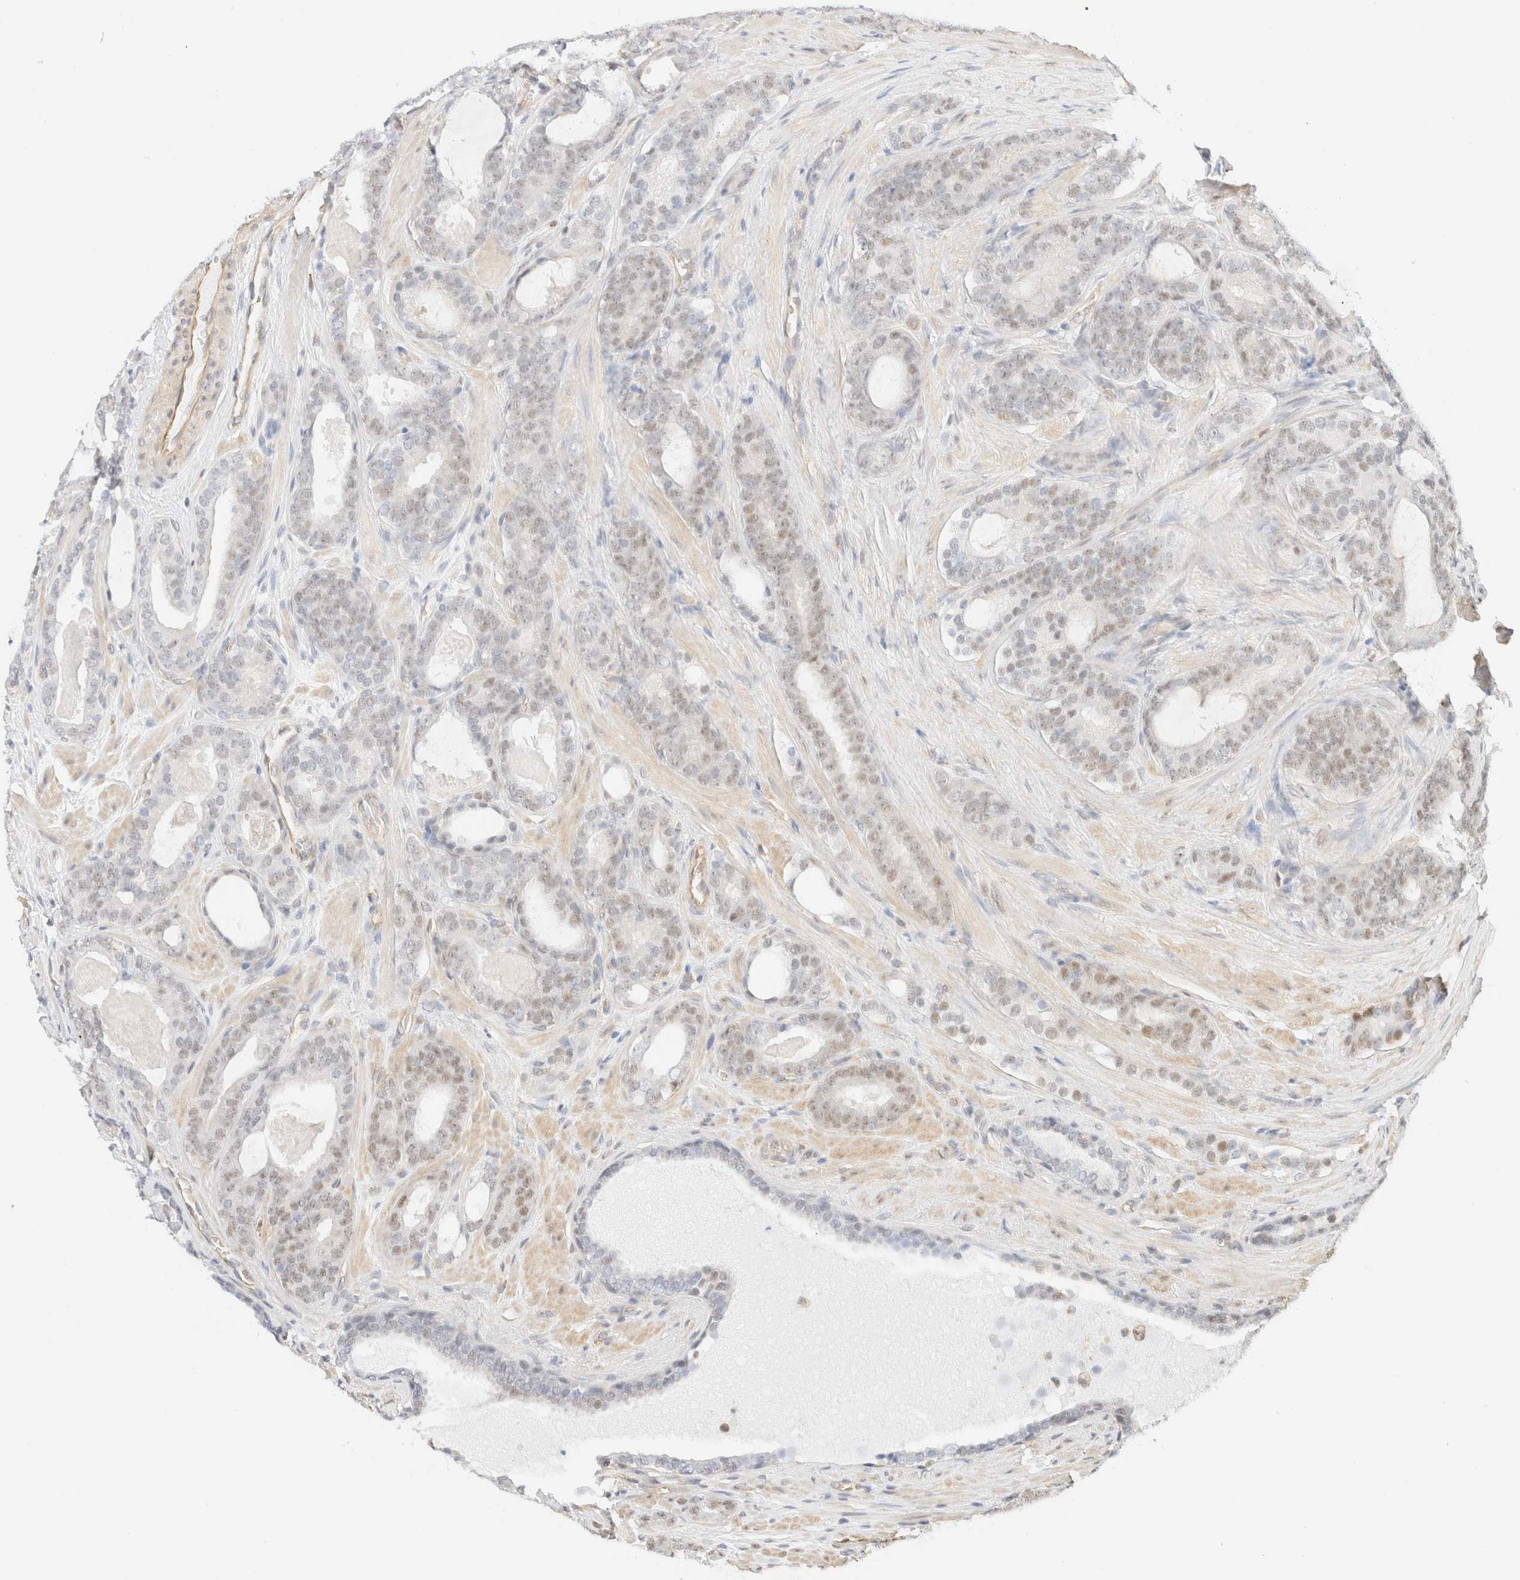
{"staining": {"intensity": "weak", "quantity": "<25%", "location": "nuclear"}, "tissue": "prostate cancer", "cell_type": "Tumor cells", "image_type": "cancer", "snomed": [{"axis": "morphology", "description": "Adenocarcinoma, High grade"}, {"axis": "topography", "description": "Prostate"}], "caption": "Immunohistochemistry of human prostate cancer (adenocarcinoma (high-grade)) displays no expression in tumor cells.", "gene": "ARID5A", "patient": {"sex": "male", "age": 60}}